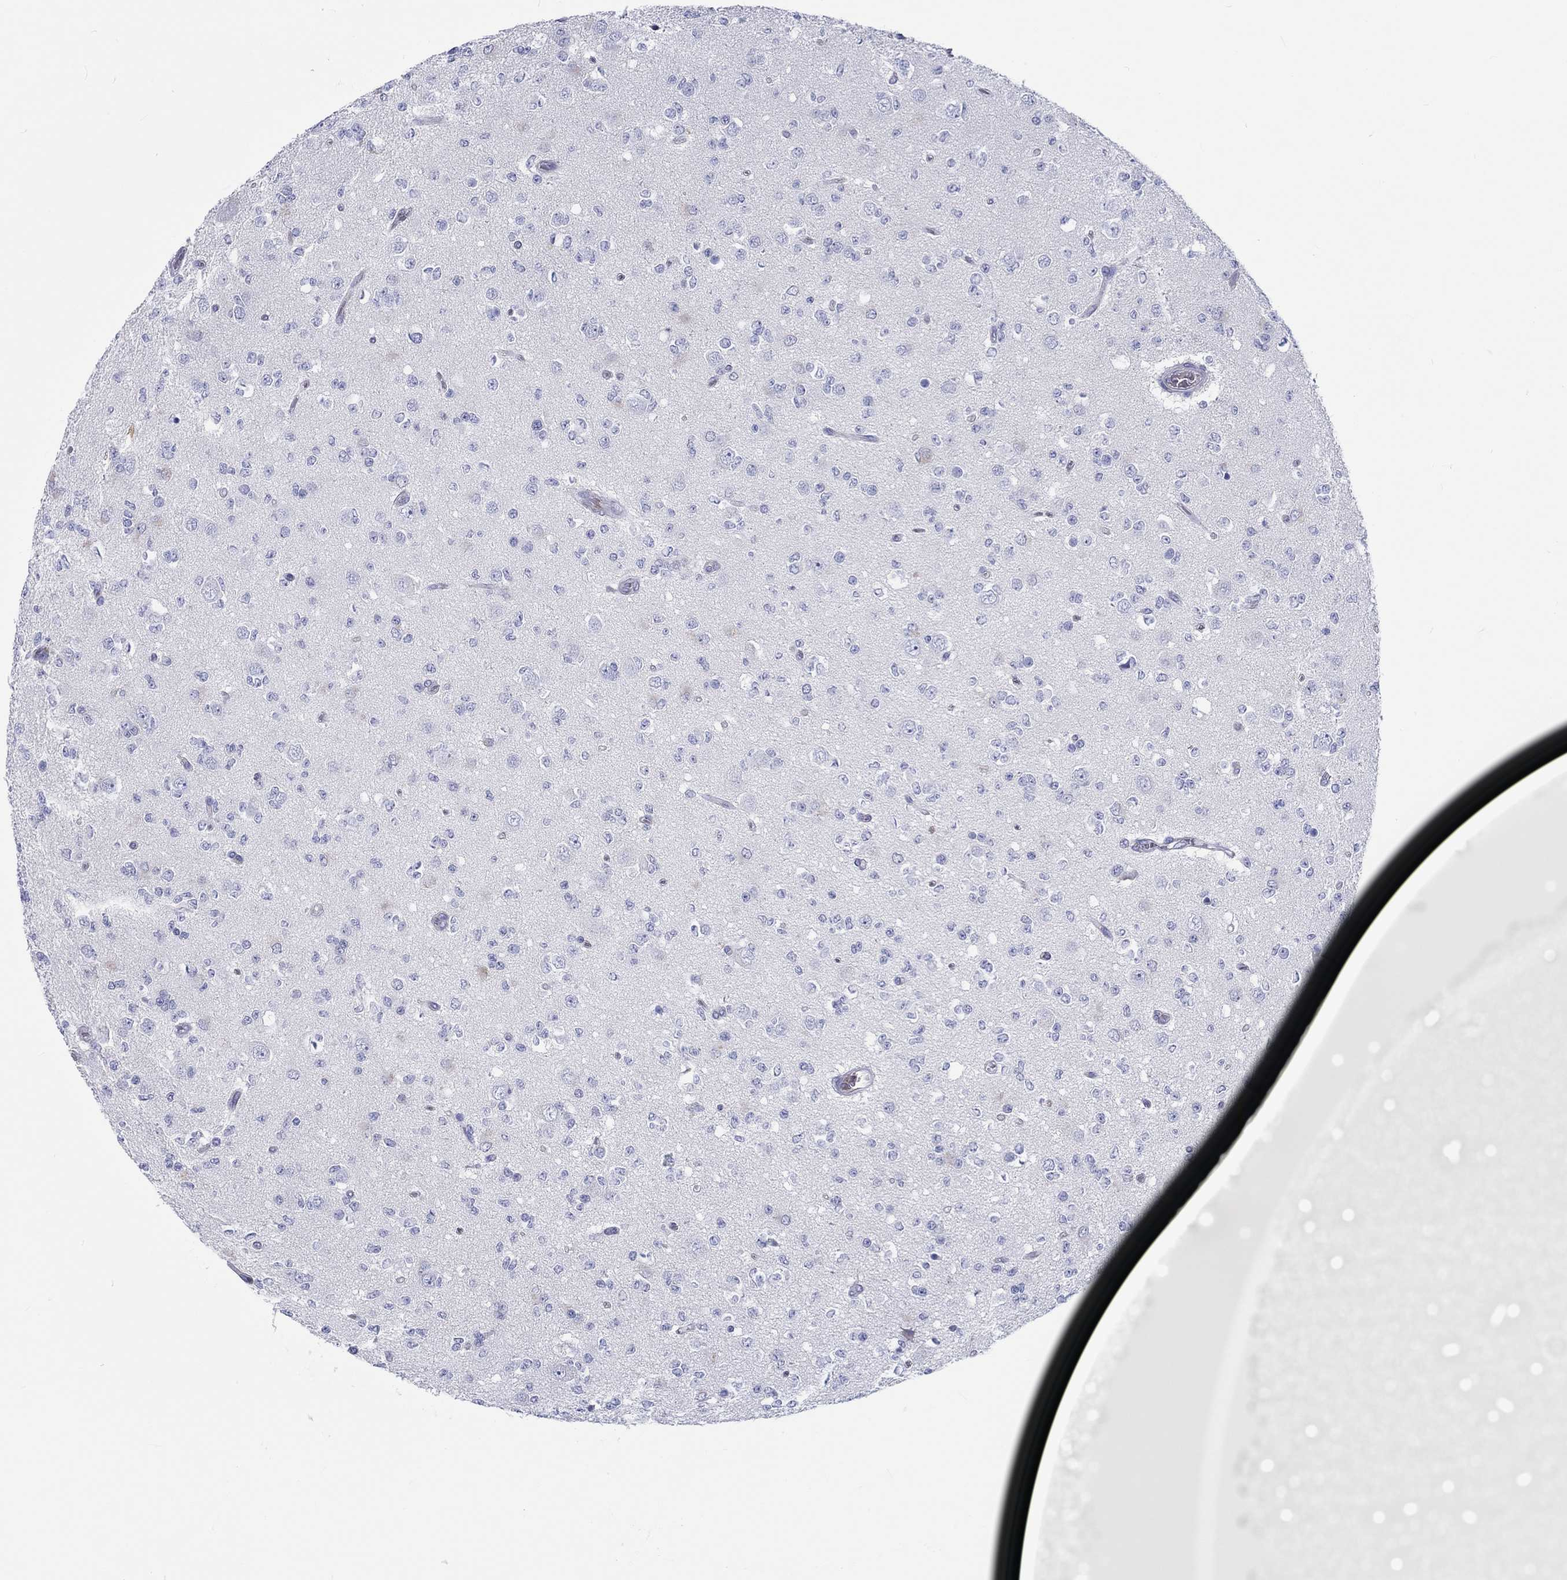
{"staining": {"intensity": "negative", "quantity": "none", "location": "none"}, "tissue": "glioma", "cell_type": "Tumor cells", "image_type": "cancer", "snomed": [{"axis": "morphology", "description": "Glioma, malignant, Low grade"}, {"axis": "topography", "description": "Brain"}], "caption": "The immunohistochemistry photomicrograph has no significant expression in tumor cells of low-grade glioma (malignant) tissue.", "gene": "CDY2B", "patient": {"sex": "female", "age": 45}}